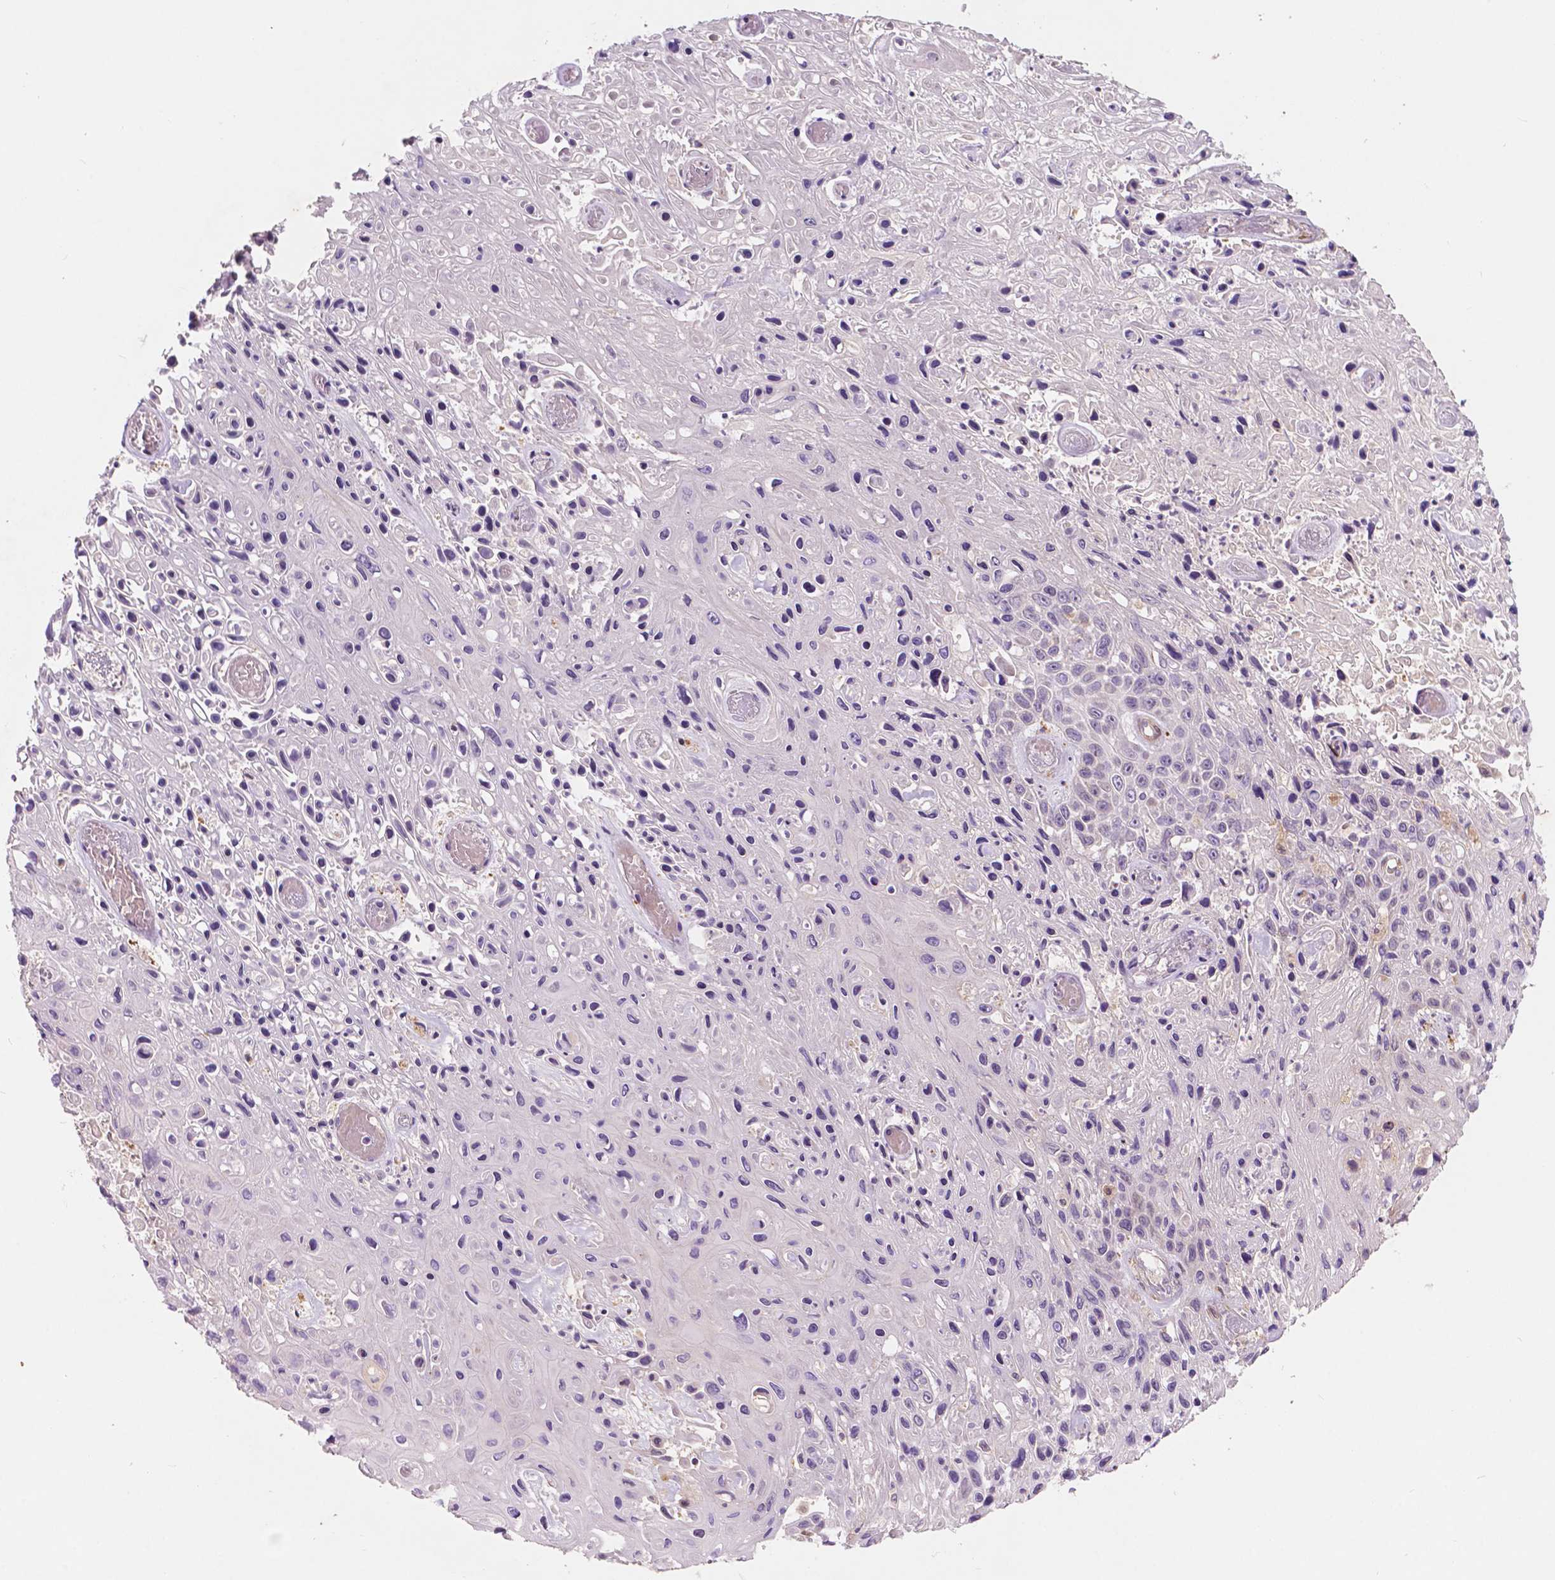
{"staining": {"intensity": "negative", "quantity": "none", "location": "none"}, "tissue": "skin cancer", "cell_type": "Tumor cells", "image_type": "cancer", "snomed": [{"axis": "morphology", "description": "Squamous cell carcinoma, NOS"}, {"axis": "topography", "description": "Skin"}], "caption": "Tumor cells show no significant staining in skin cancer. (DAB (3,3'-diaminobenzidine) immunohistochemistry (IHC) visualized using brightfield microscopy, high magnification).", "gene": "GPR37", "patient": {"sex": "male", "age": 82}}